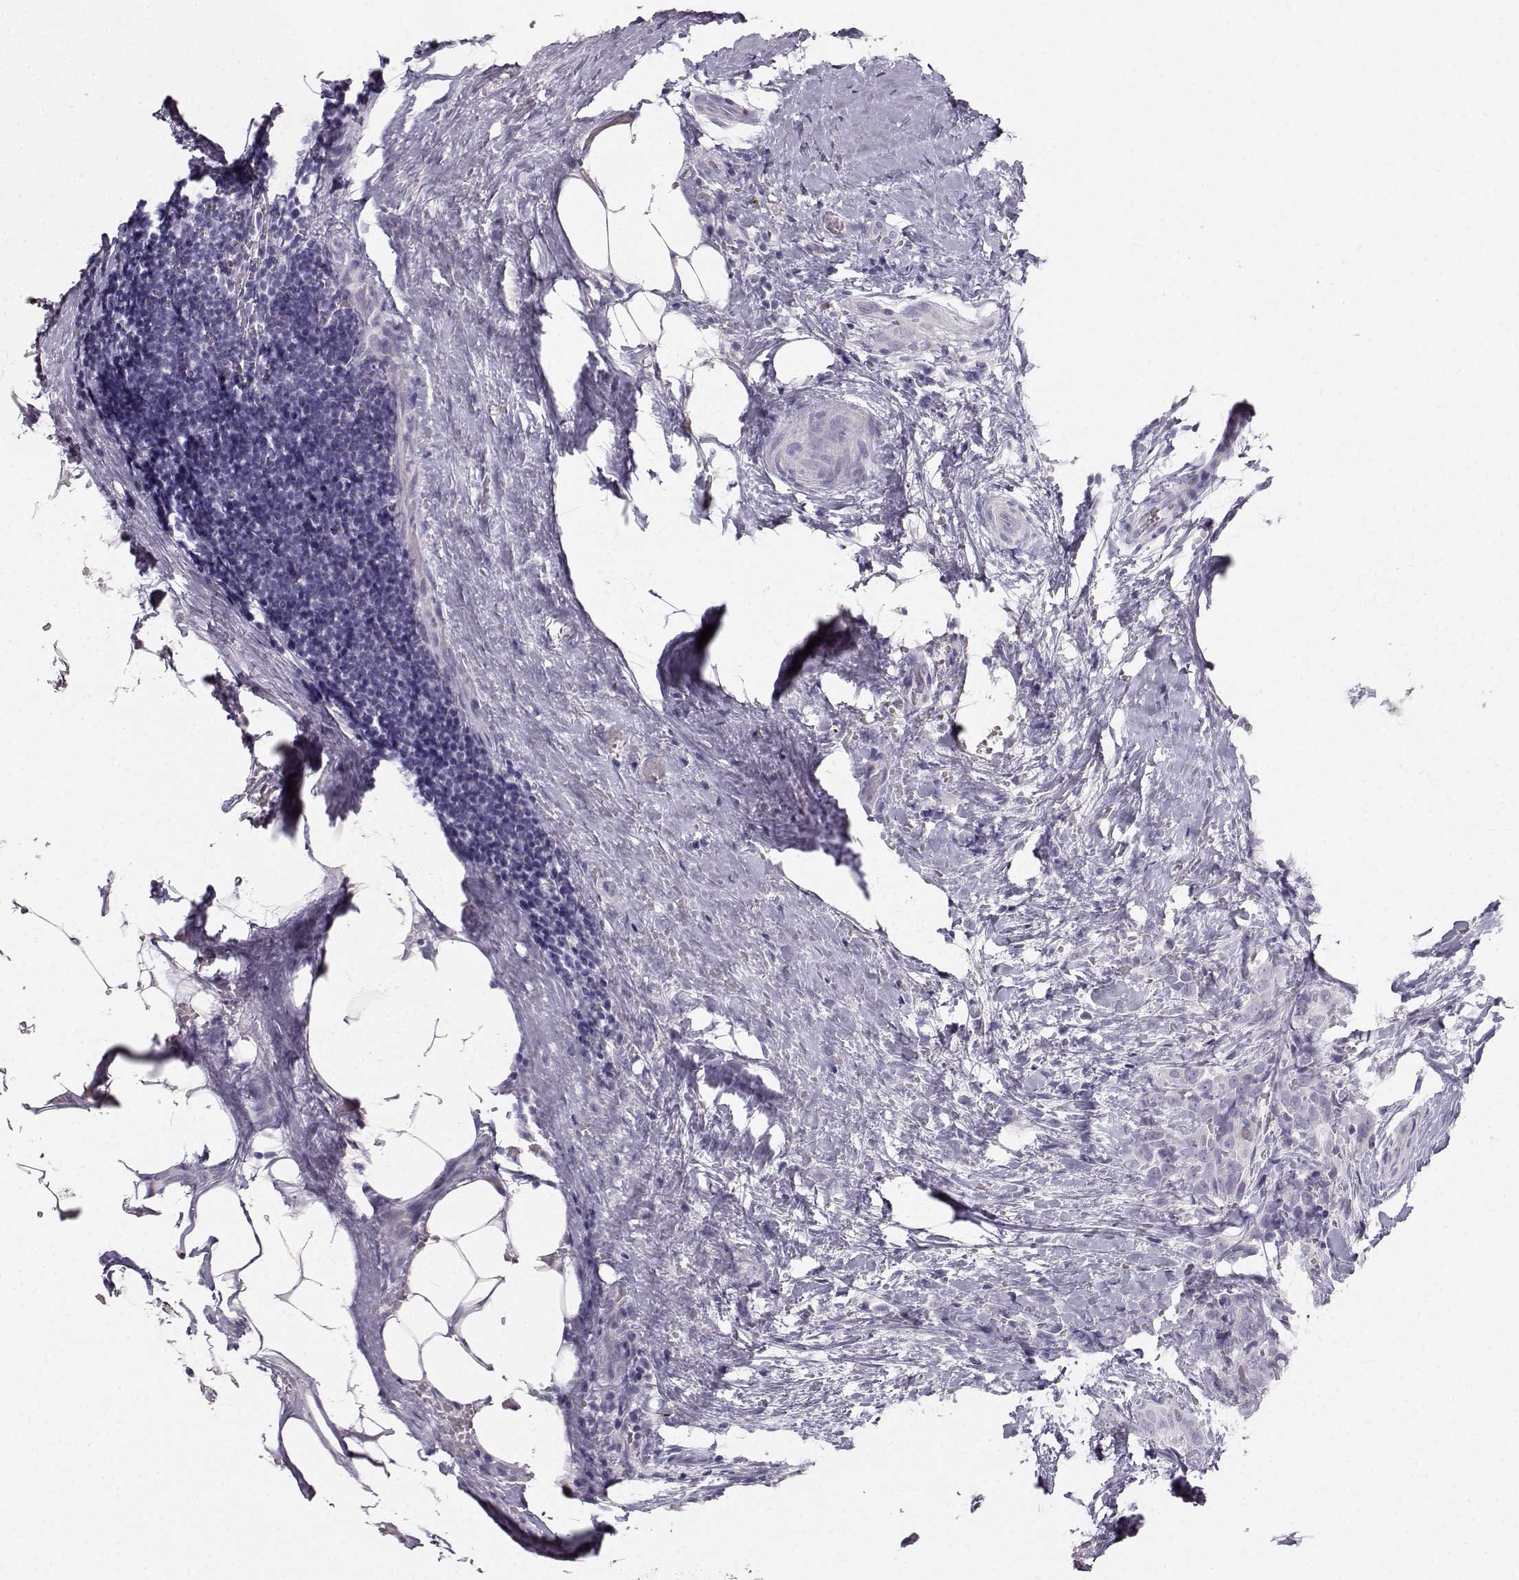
{"staining": {"intensity": "negative", "quantity": "none", "location": "none"}, "tissue": "thyroid cancer", "cell_type": "Tumor cells", "image_type": "cancer", "snomed": [{"axis": "morphology", "description": "Papillary adenocarcinoma, NOS"}, {"axis": "topography", "description": "Thyroid gland"}], "caption": "Immunohistochemical staining of human thyroid papillary adenocarcinoma reveals no significant positivity in tumor cells.", "gene": "CASR", "patient": {"sex": "male", "age": 61}}